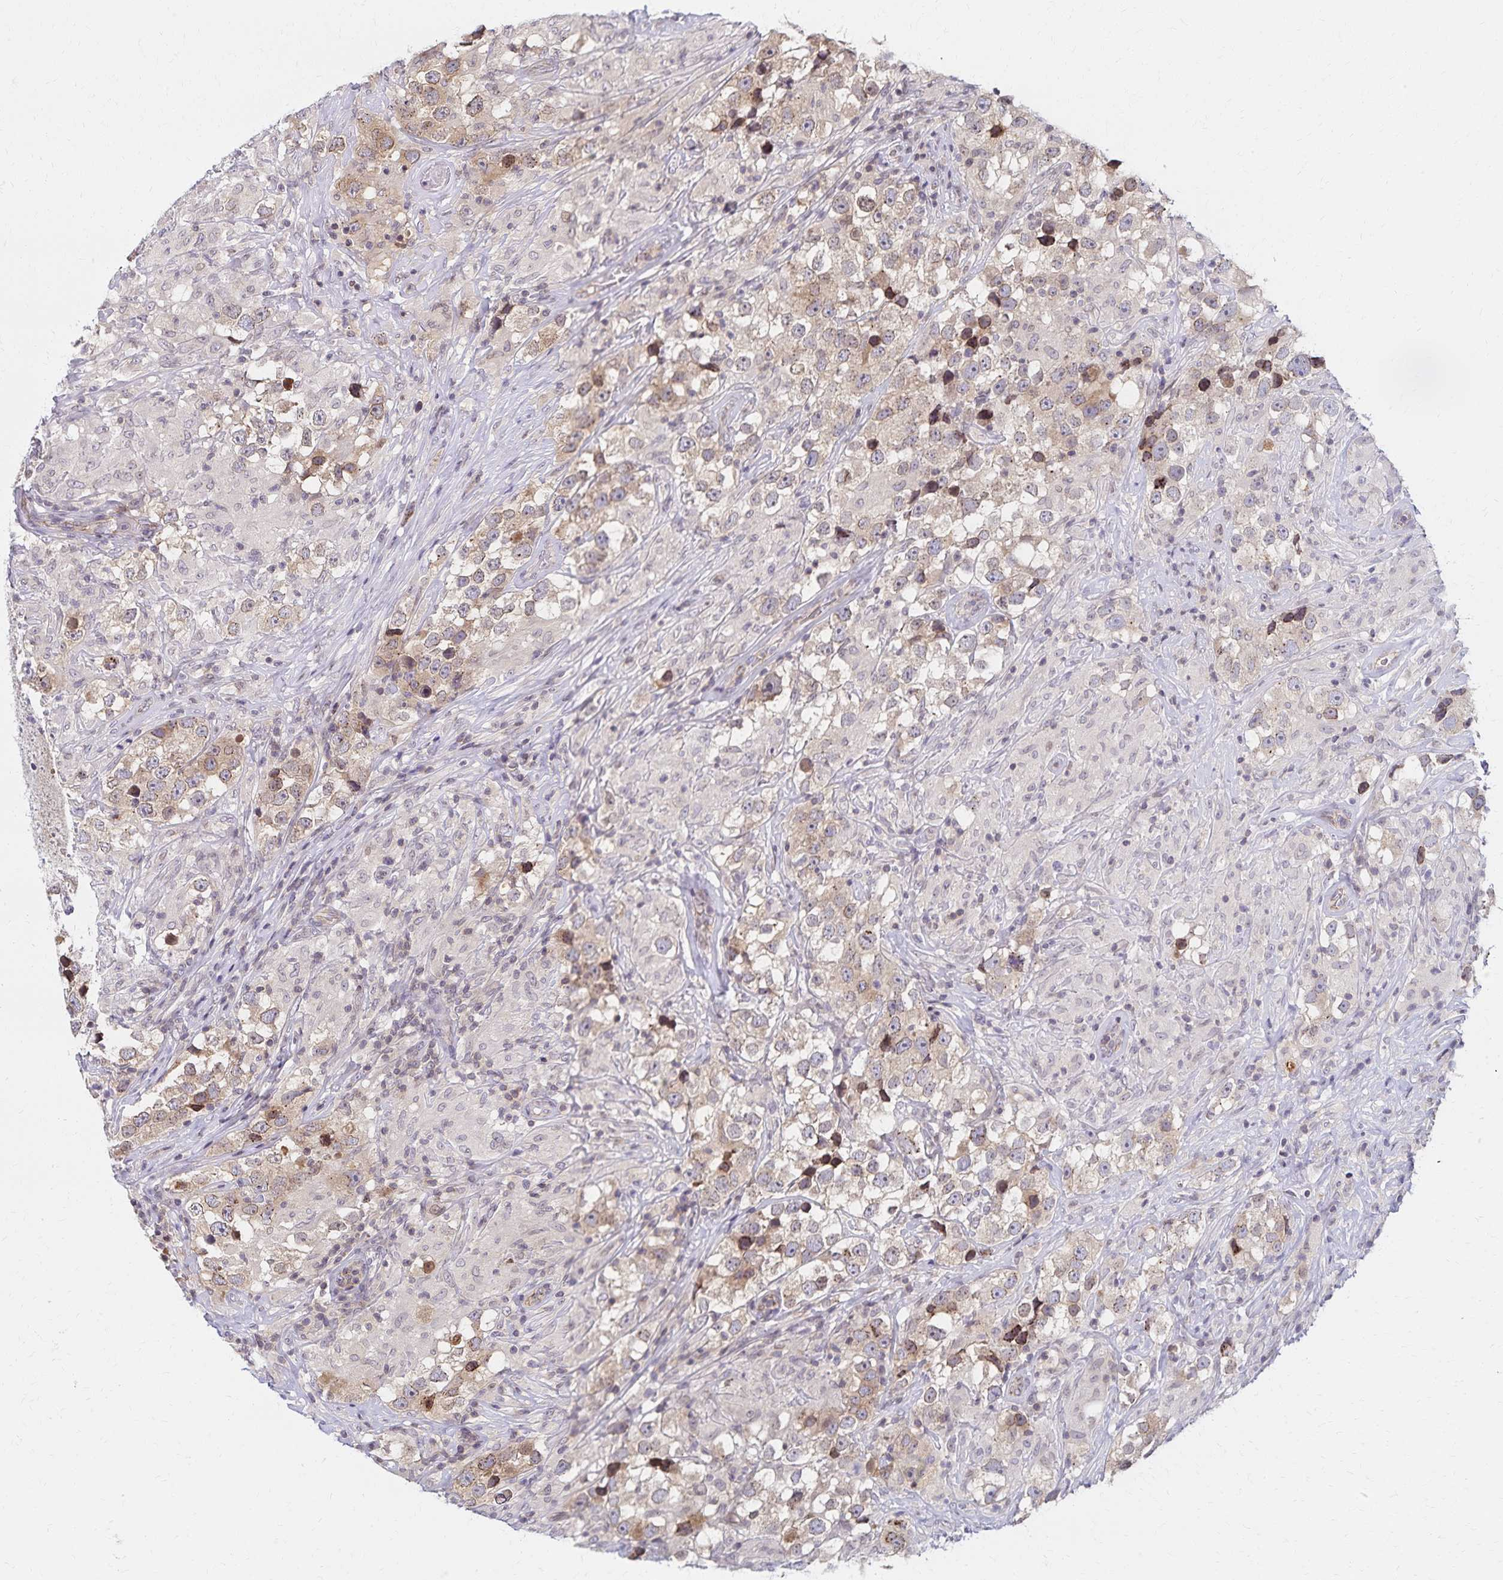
{"staining": {"intensity": "weak", "quantity": "25%-75%", "location": "cytoplasmic/membranous"}, "tissue": "testis cancer", "cell_type": "Tumor cells", "image_type": "cancer", "snomed": [{"axis": "morphology", "description": "Seminoma, NOS"}, {"axis": "topography", "description": "Testis"}], "caption": "Immunohistochemical staining of testis cancer shows weak cytoplasmic/membranous protein positivity in approximately 25%-75% of tumor cells.", "gene": "RAB9B", "patient": {"sex": "male", "age": 46}}